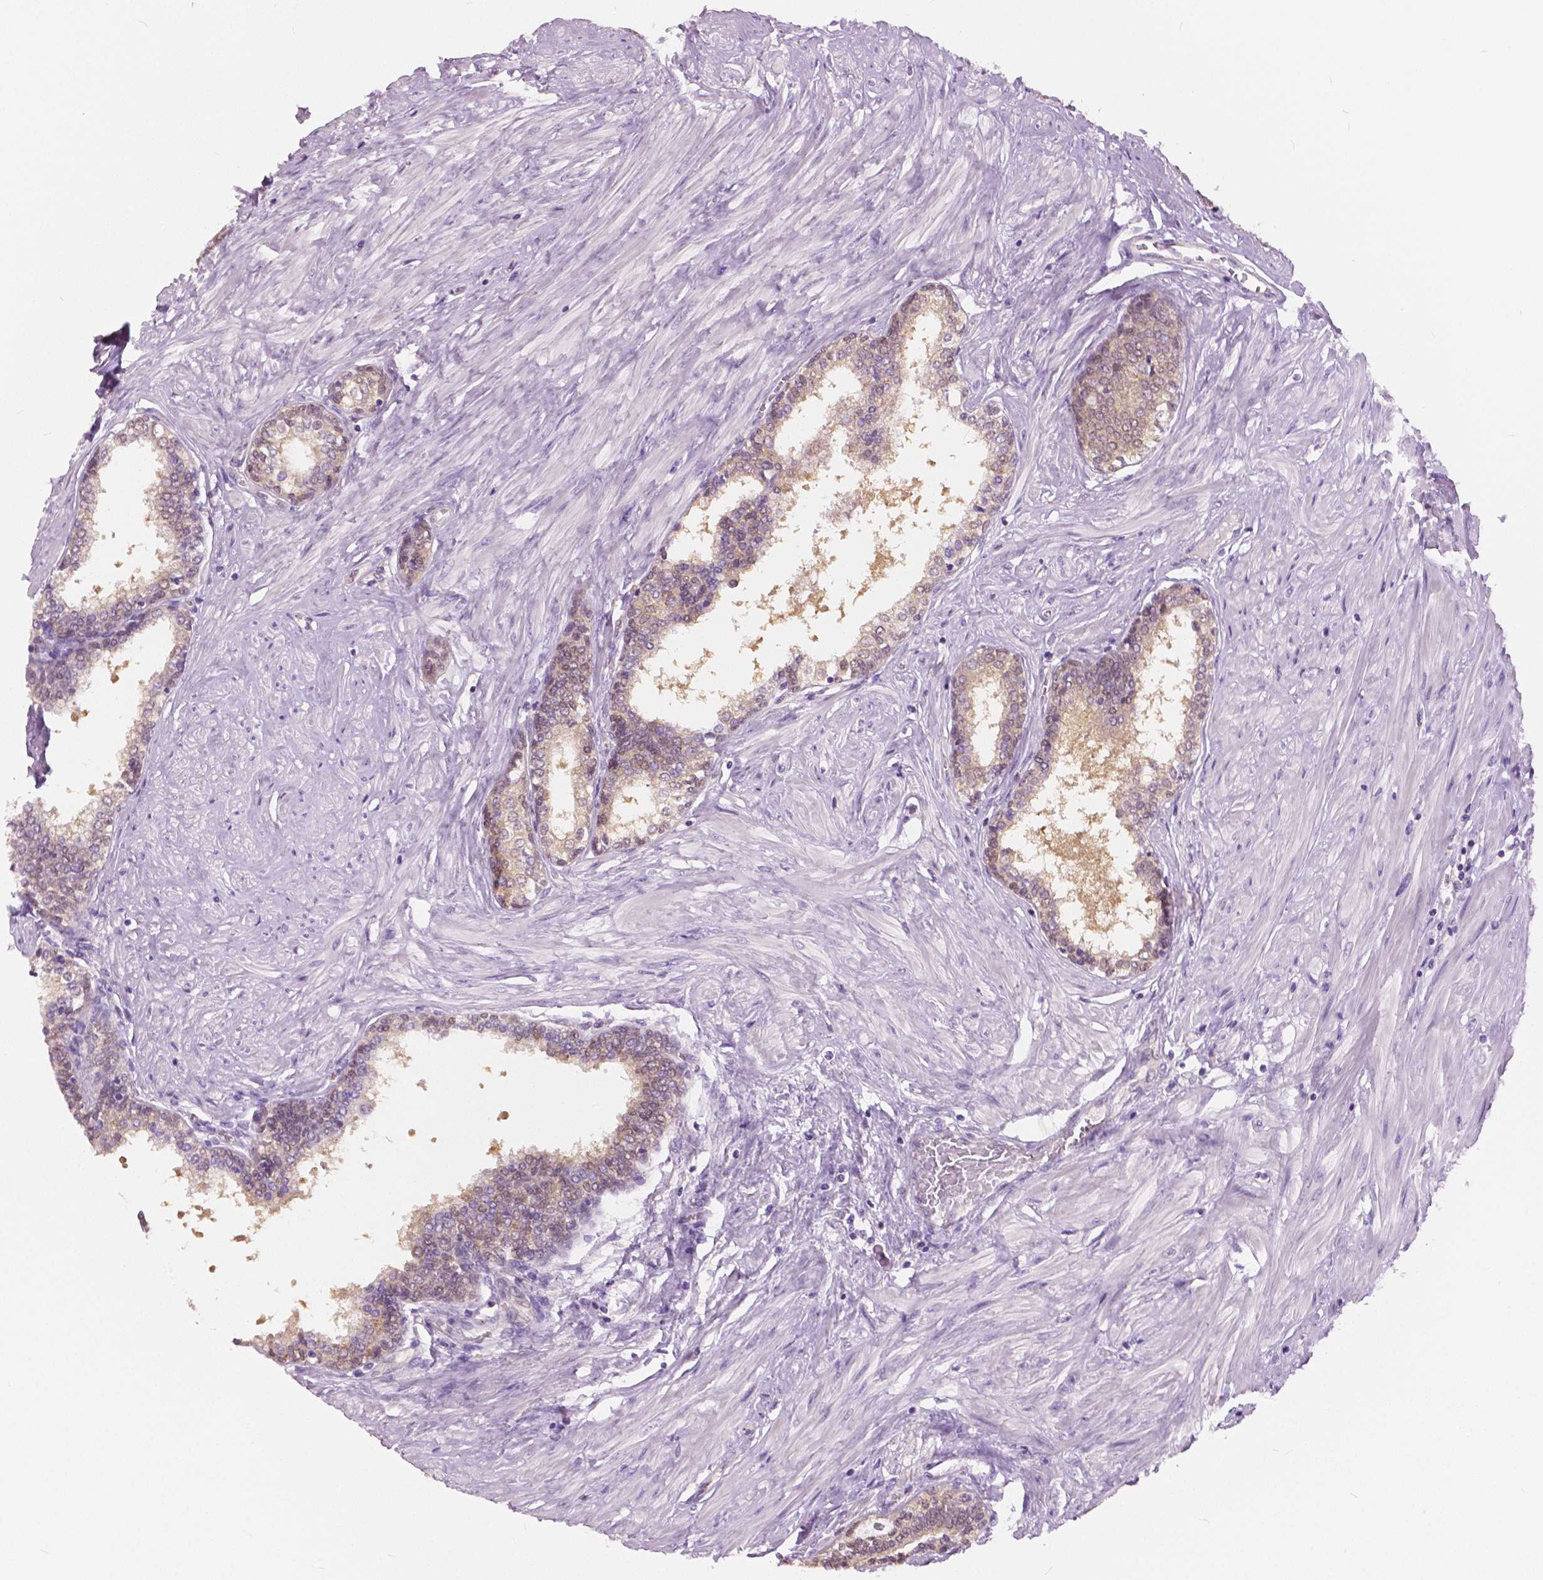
{"staining": {"intensity": "weak", "quantity": "25%-75%", "location": "cytoplasmic/membranous"}, "tissue": "prostate", "cell_type": "Glandular cells", "image_type": "normal", "snomed": [{"axis": "morphology", "description": "Normal tissue, NOS"}, {"axis": "topography", "description": "Prostate"}], "caption": "High-power microscopy captured an immunohistochemistry (IHC) photomicrograph of benign prostate, revealing weak cytoplasmic/membranous expression in about 25%-75% of glandular cells.", "gene": "TKFC", "patient": {"sex": "male", "age": 55}}